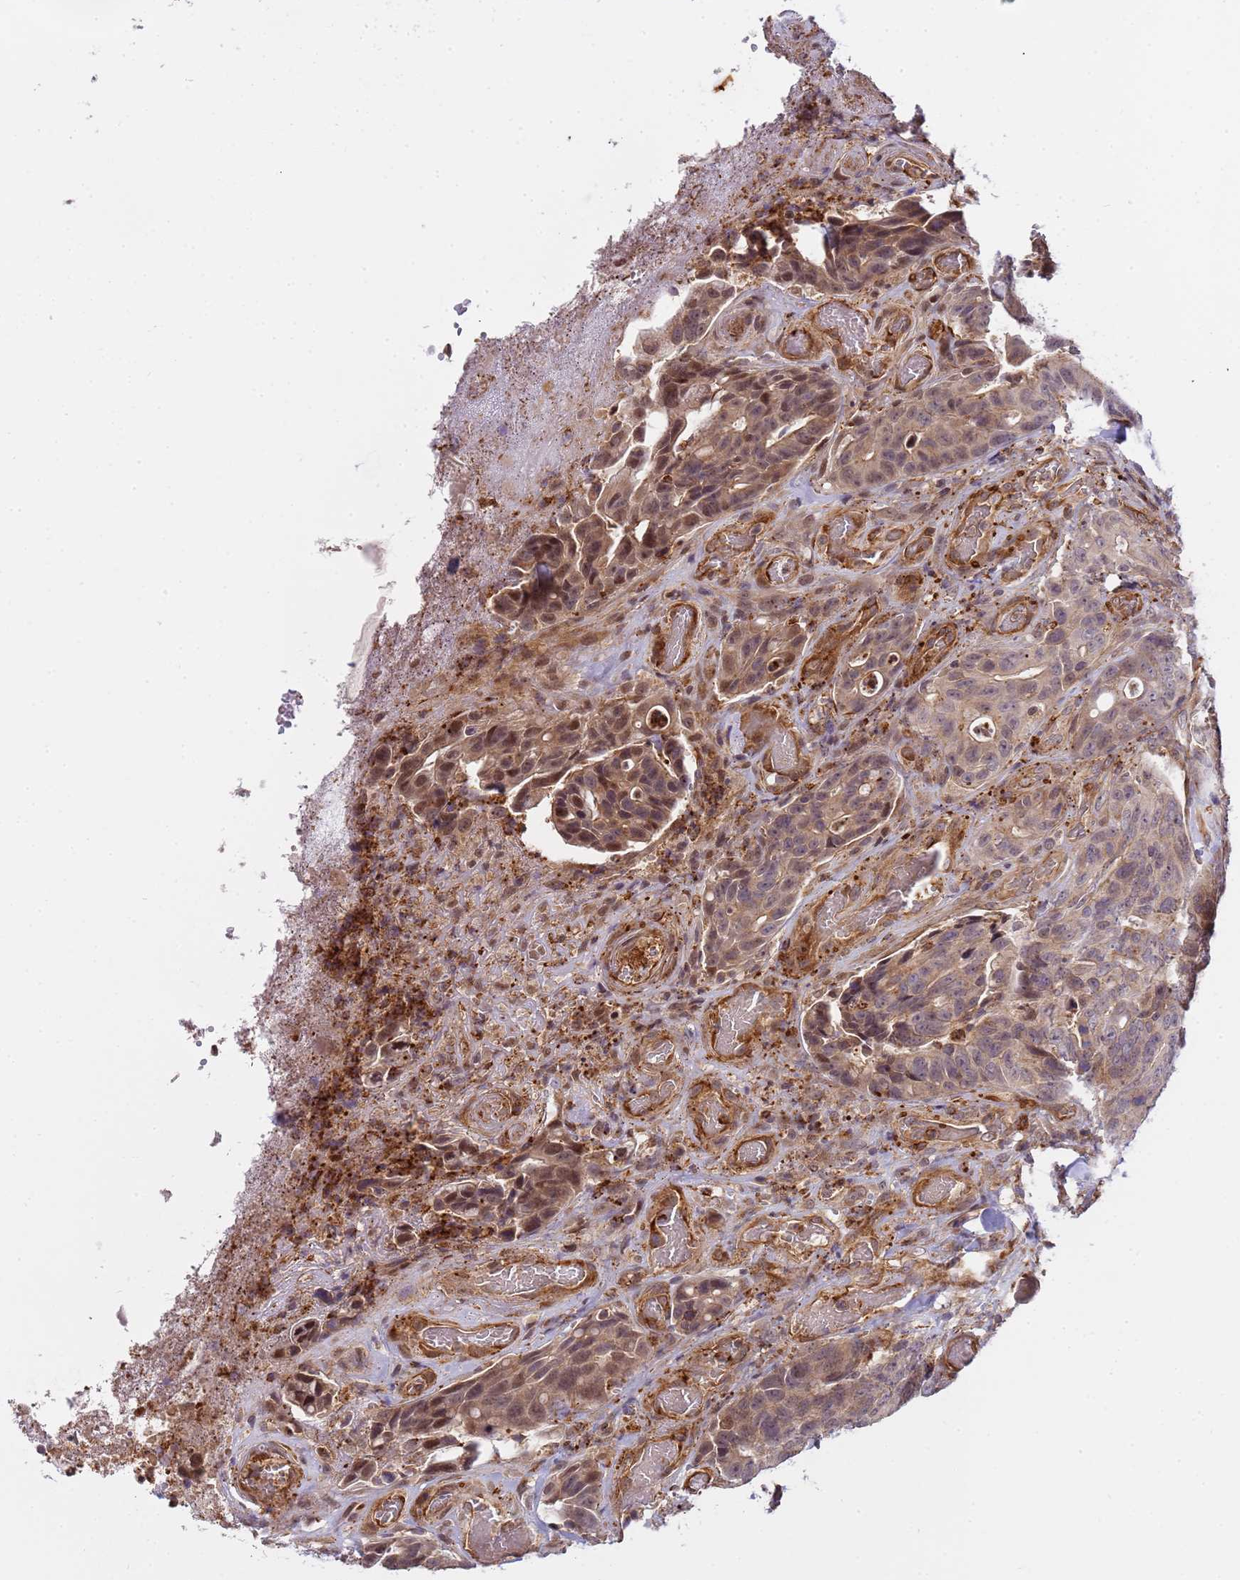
{"staining": {"intensity": "moderate", "quantity": "<25%", "location": "nuclear"}, "tissue": "colorectal cancer", "cell_type": "Tumor cells", "image_type": "cancer", "snomed": [{"axis": "morphology", "description": "Adenocarcinoma, NOS"}, {"axis": "topography", "description": "Colon"}], "caption": "This micrograph shows immunohistochemistry (IHC) staining of colorectal cancer (adenocarcinoma), with low moderate nuclear positivity in approximately <25% of tumor cells.", "gene": "EMC2", "patient": {"sex": "female", "age": 82}}